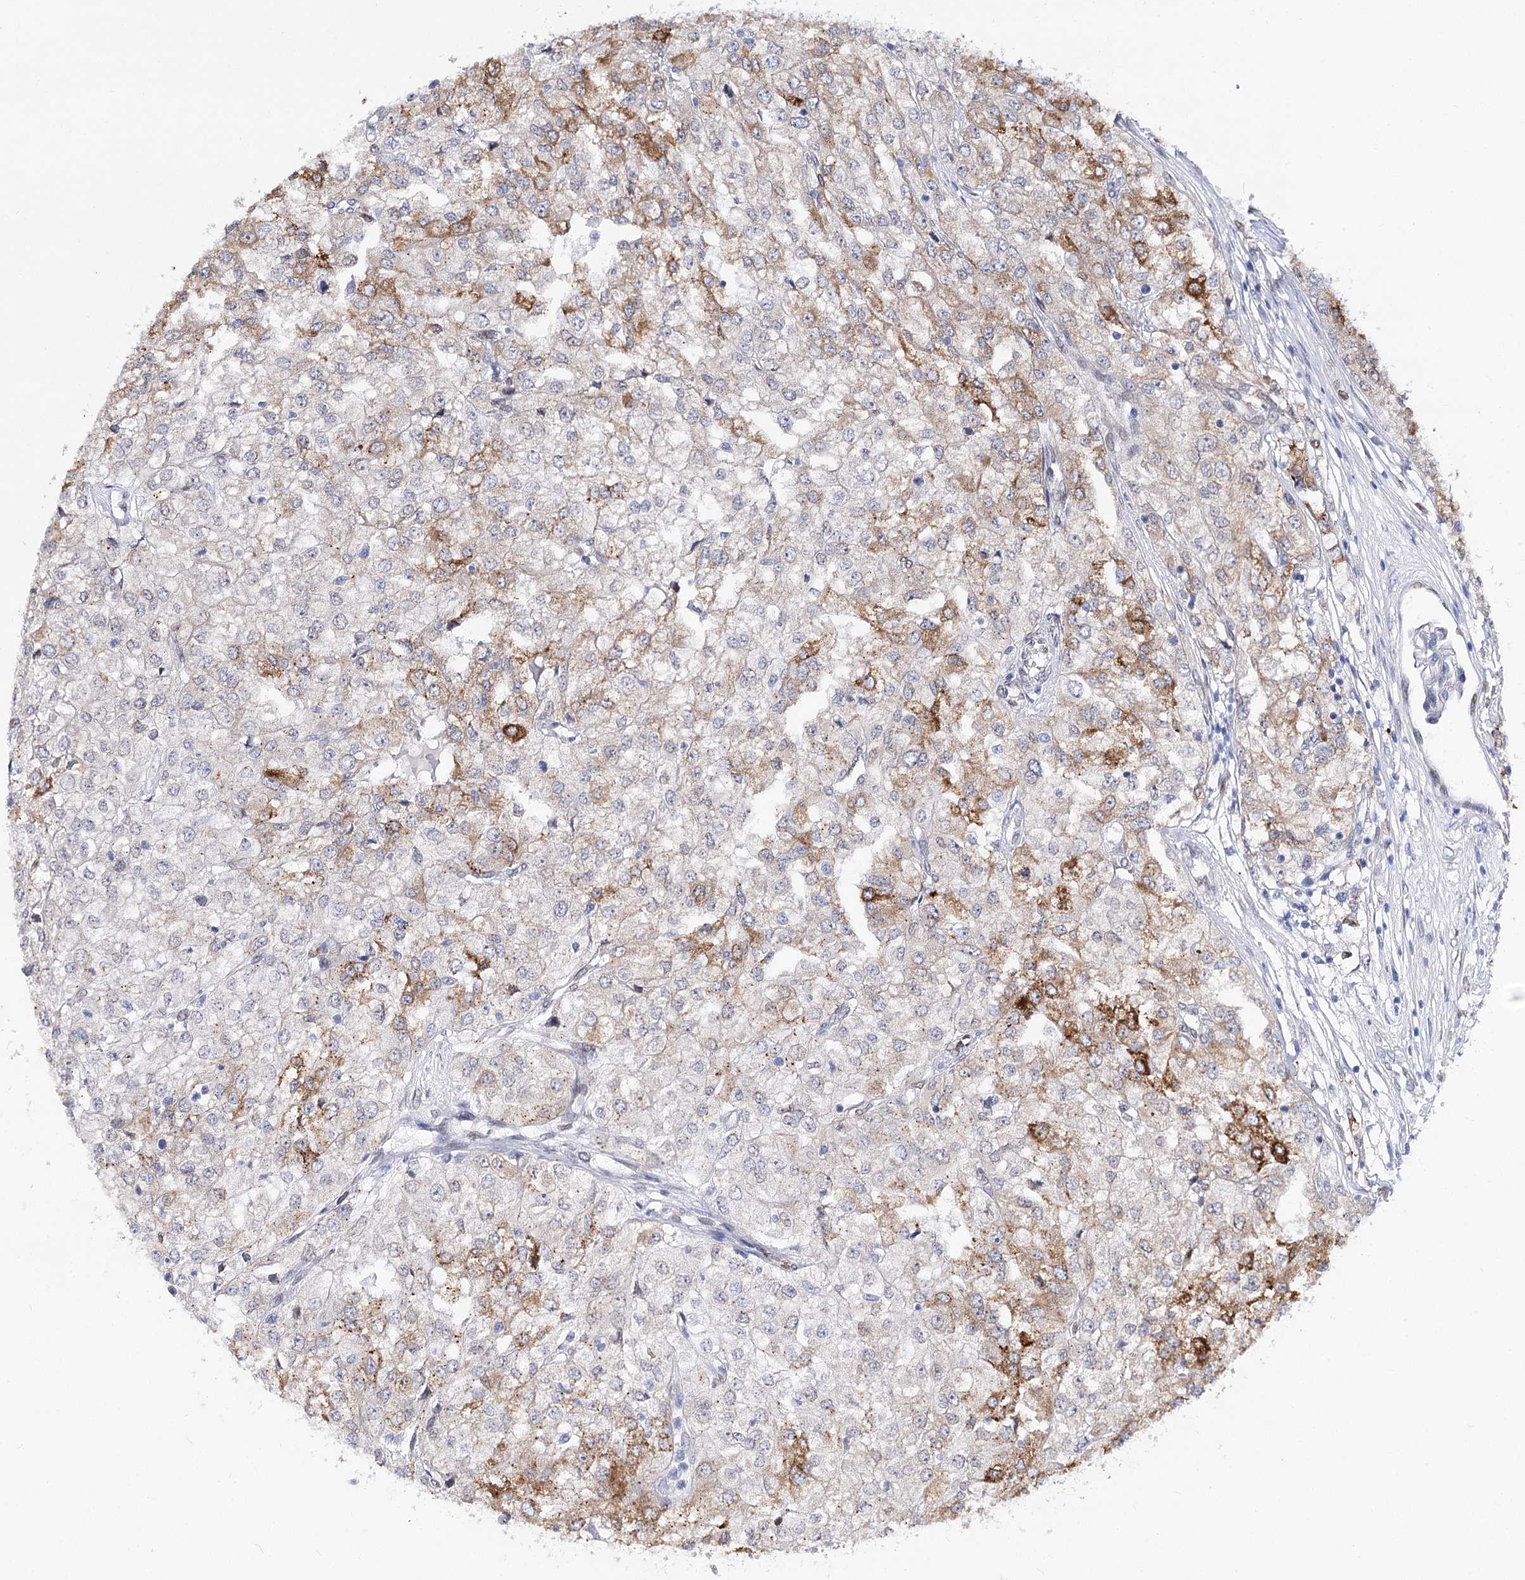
{"staining": {"intensity": "moderate", "quantity": "25%-75%", "location": "cytoplasmic/membranous"}, "tissue": "renal cancer", "cell_type": "Tumor cells", "image_type": "cancer", "snomed": [{"axis": "morphology", "description": "Adenocarcinoma, NOS"}, {"axis": "topography", "description": "Kidney"}], "caption": "This histopathology image shows immunohistochemistry (IHC) staining of human renal adenocarcinoma, with medium moderate cytoplasmic/membranous positivity in about 25%-75% of tumor cells.", "gene": "TMEM201", "patient": {"sex": "female", "age": 54}}